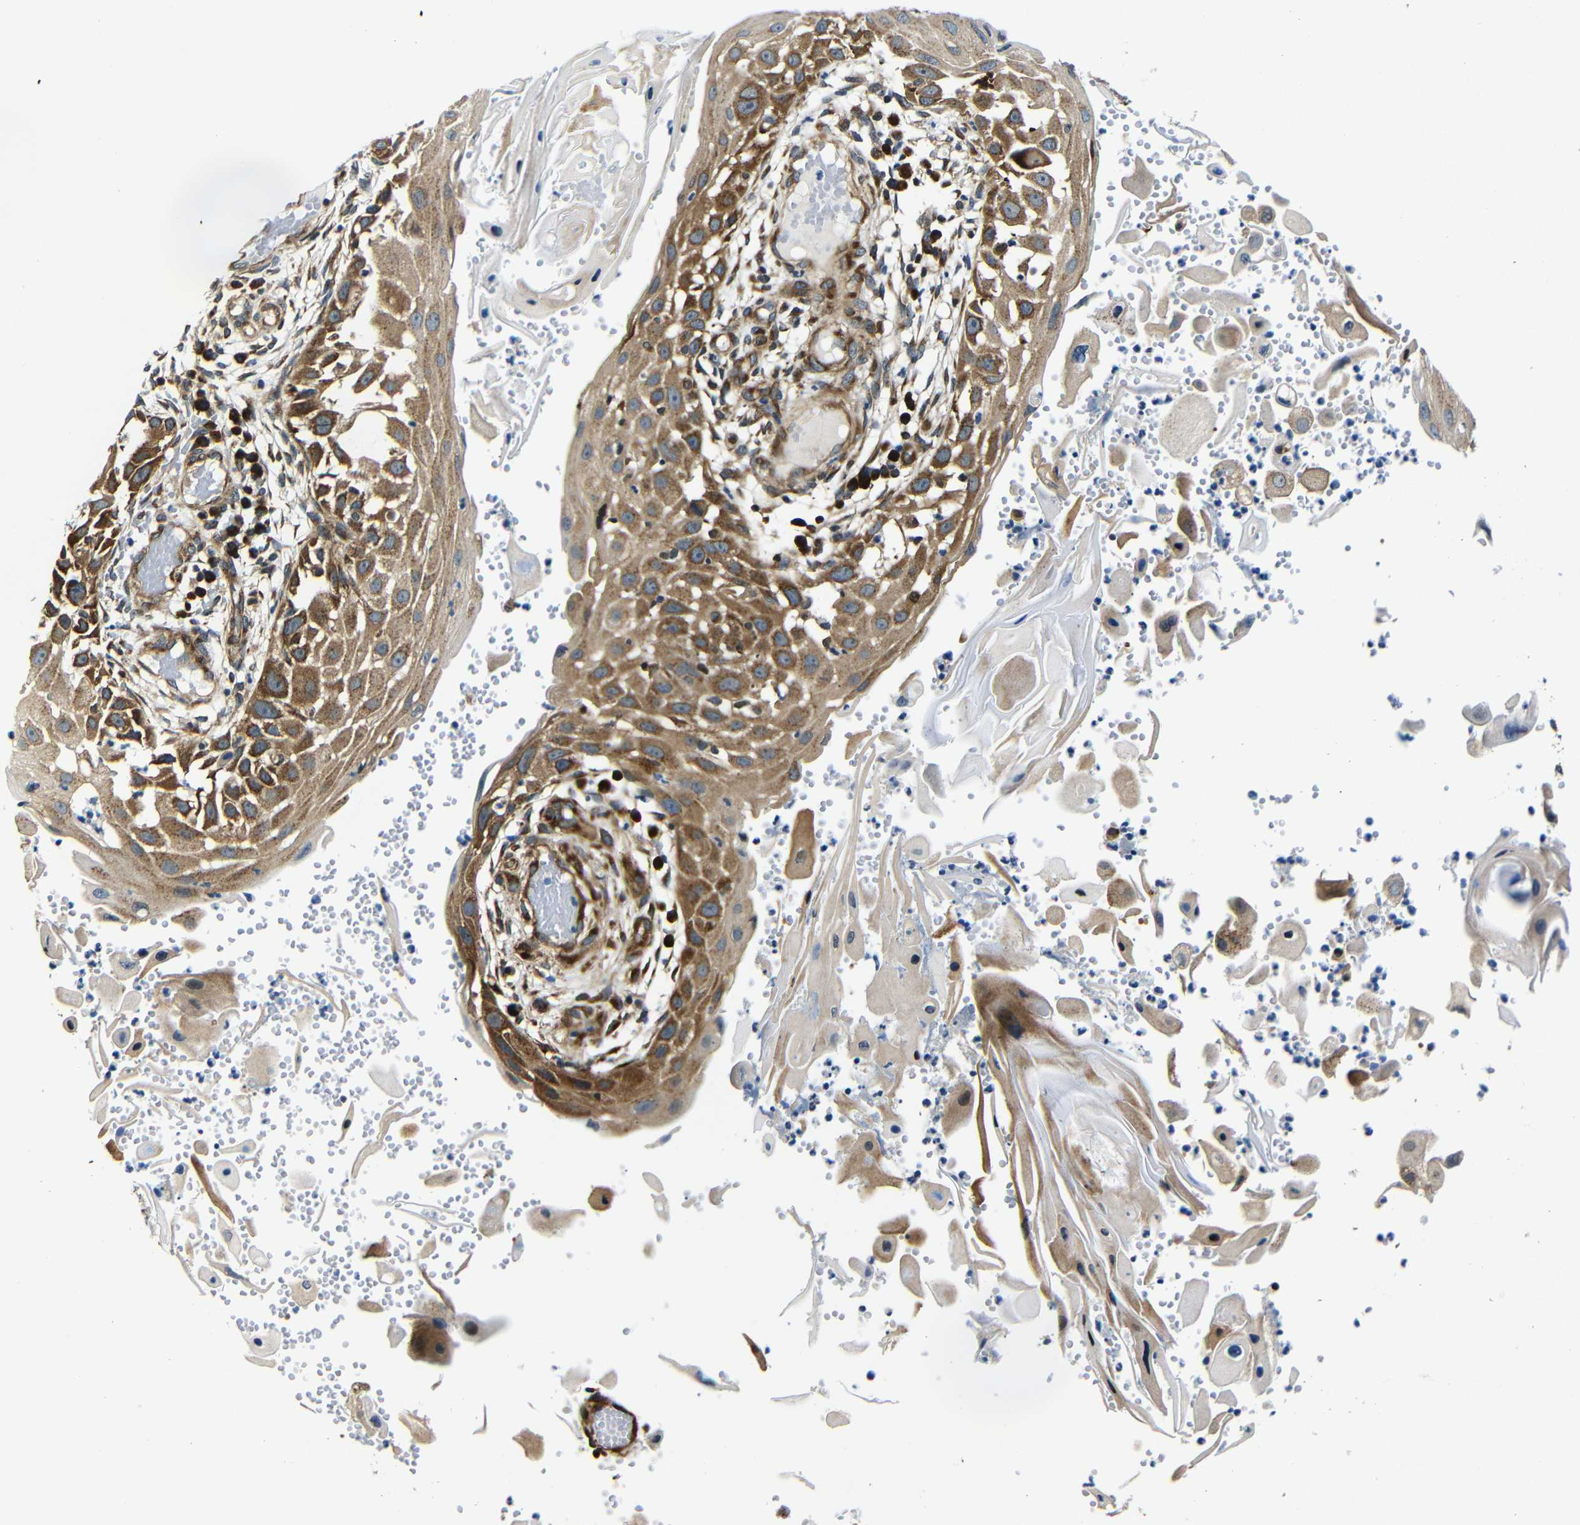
{"staining": {"intensity": "strong", "quantity": ">75%", "location": "cytoplasmic/membranous"}, "tissue": "skin cancer", "cell_type": "Tumor cells", "image_type": "cancer", "snomed": [{"axis": "morphology", "description": "Squamous cell carcinoma, NOS"}, {"axis": "topography", "description": "Skin"}], "caption": "High-power microscopy captured an immunohistochemistry (IHC) histopathology image of skin cancer (squamous cell carcinoma), revealing strong cytoplasmic/membranous staining in approximately >75% of tumor cells.", "gene": "ABCE1", "patient": {"sex": "female", "age": 44}}